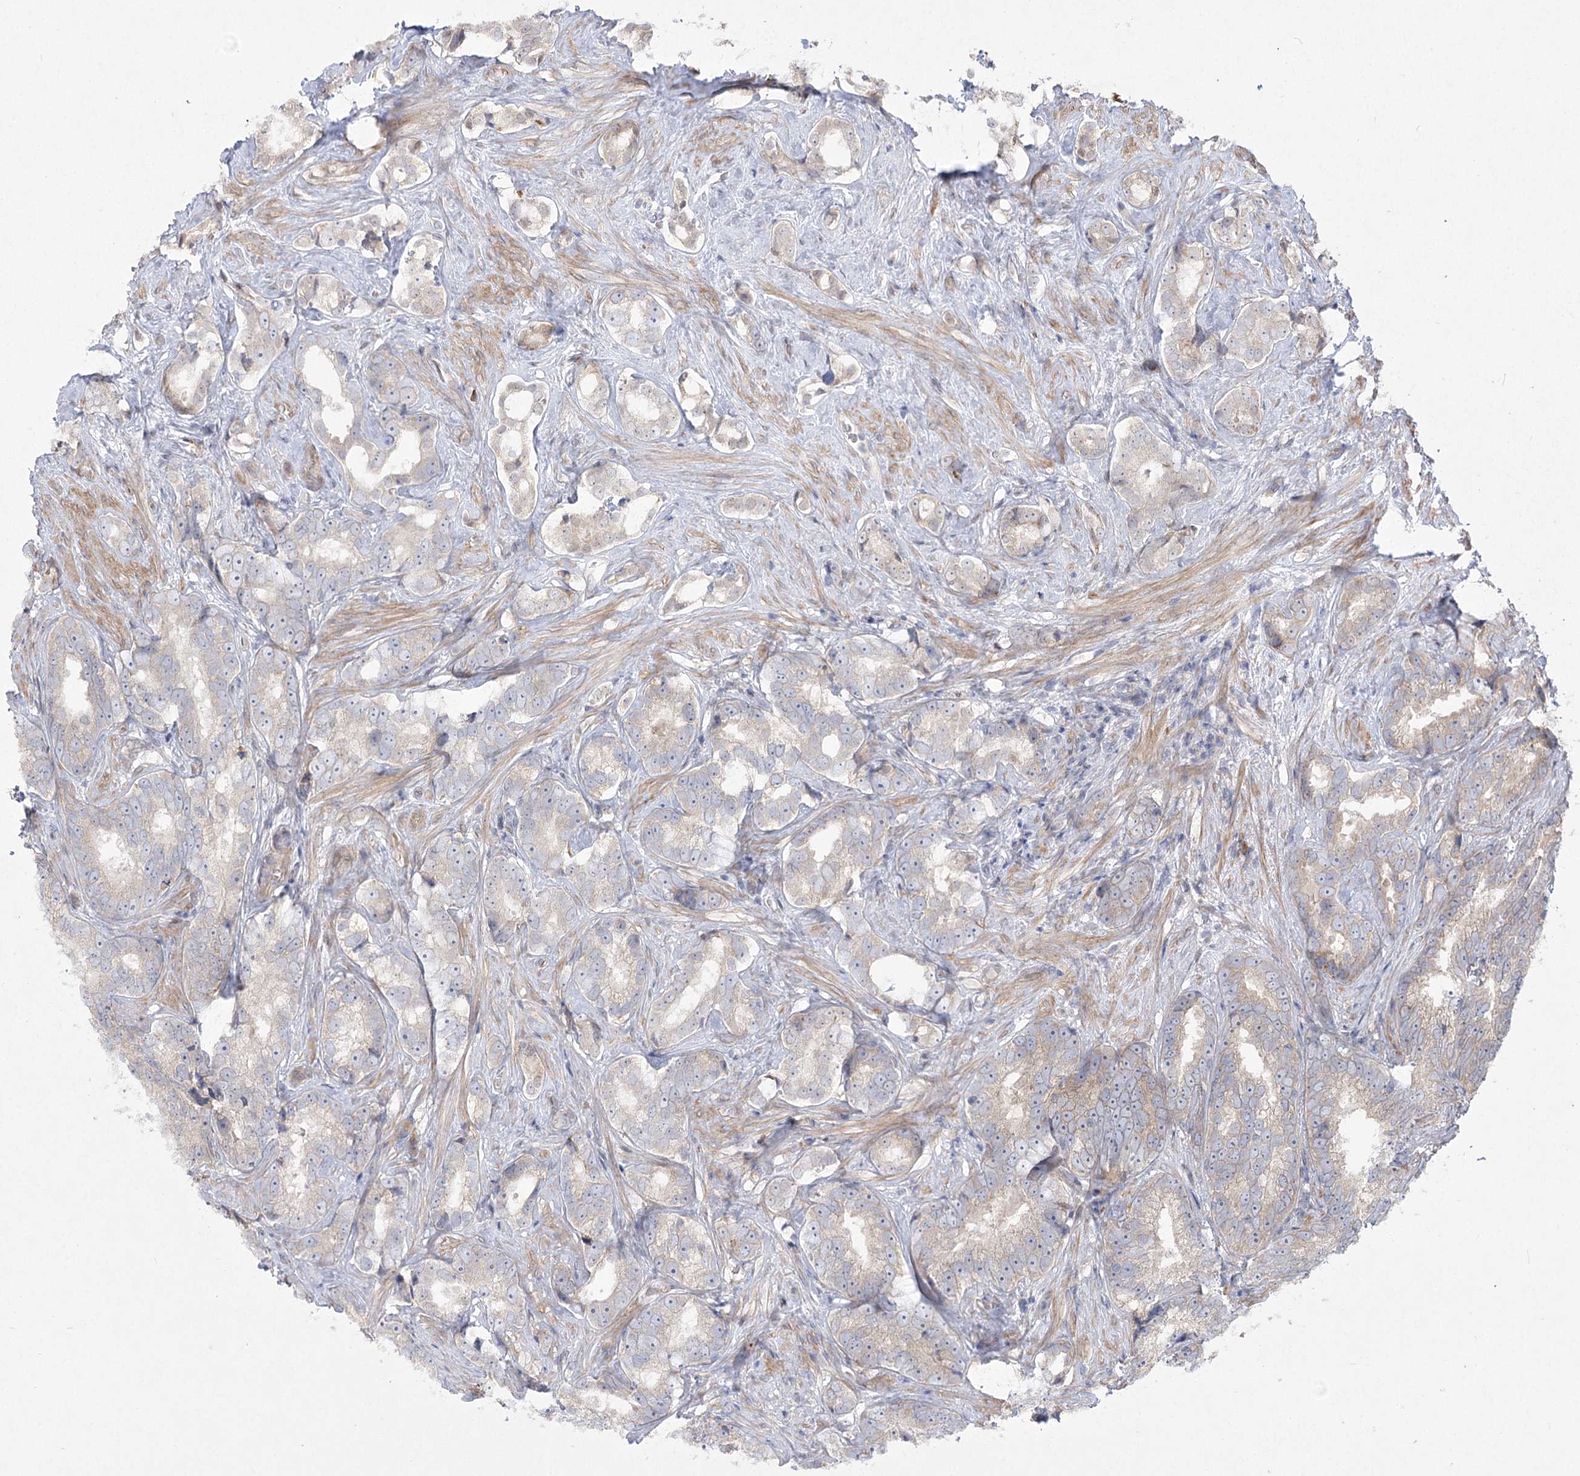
{"staining": {"intensity": "weak", "quantity": "<25%", "location": "cytoplasmic/membranous"}, "tissue": "prostate cancer", "cell_type": "Tumor cells", "image_type": "cancer", "snomed": [{"axis": "morphology", "description": "Adenocarcinoma, High grade"}, {"axis": "topography", "description": "Prostate"}], "caption": "The IHC image has no significant staining in tumor cells of prostate high-grade adenocarcinoma tissue.", "gene": "CAMTA1", "patient": {"sex": "male", "age": 66}}